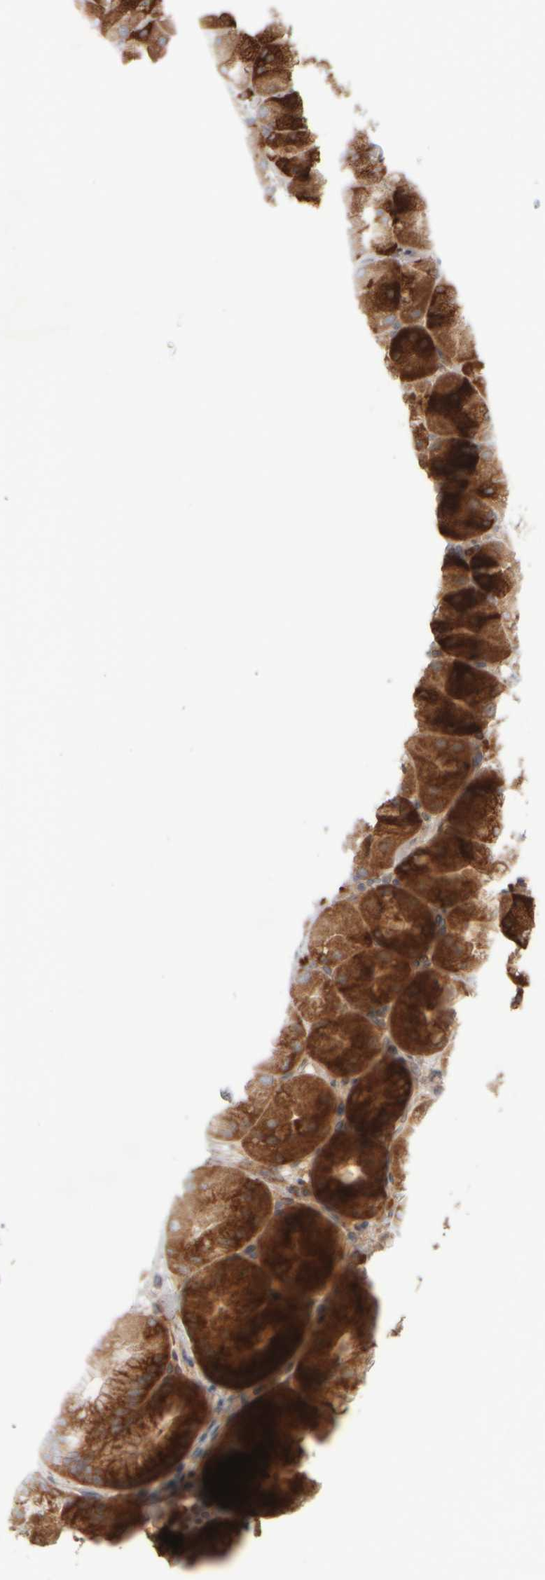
{"staining": {"intensity": "strong", "quantity": ">75%", "location": "cytoplasmic/membranous"}, "tissue": "stomach", "cell_type": "Glandular cells", "image_type": "normal", "snomed": [{"axis": "morphology", "description": "Normal tissue, NOS"}, {"axis": "topography", "description": "Stomach, upper"}, {"axis": "topography", "description": "Stomach"}], "caption": "Stomach stained with DAB (3,3'-diaminobenzidine) IHC exhibits high levels of strong cytoplasmic/membranous staining in approximately >75% of glandular cells.", "gene": "EIF2B3", "patient": {"sex": "male", "age": 48}}